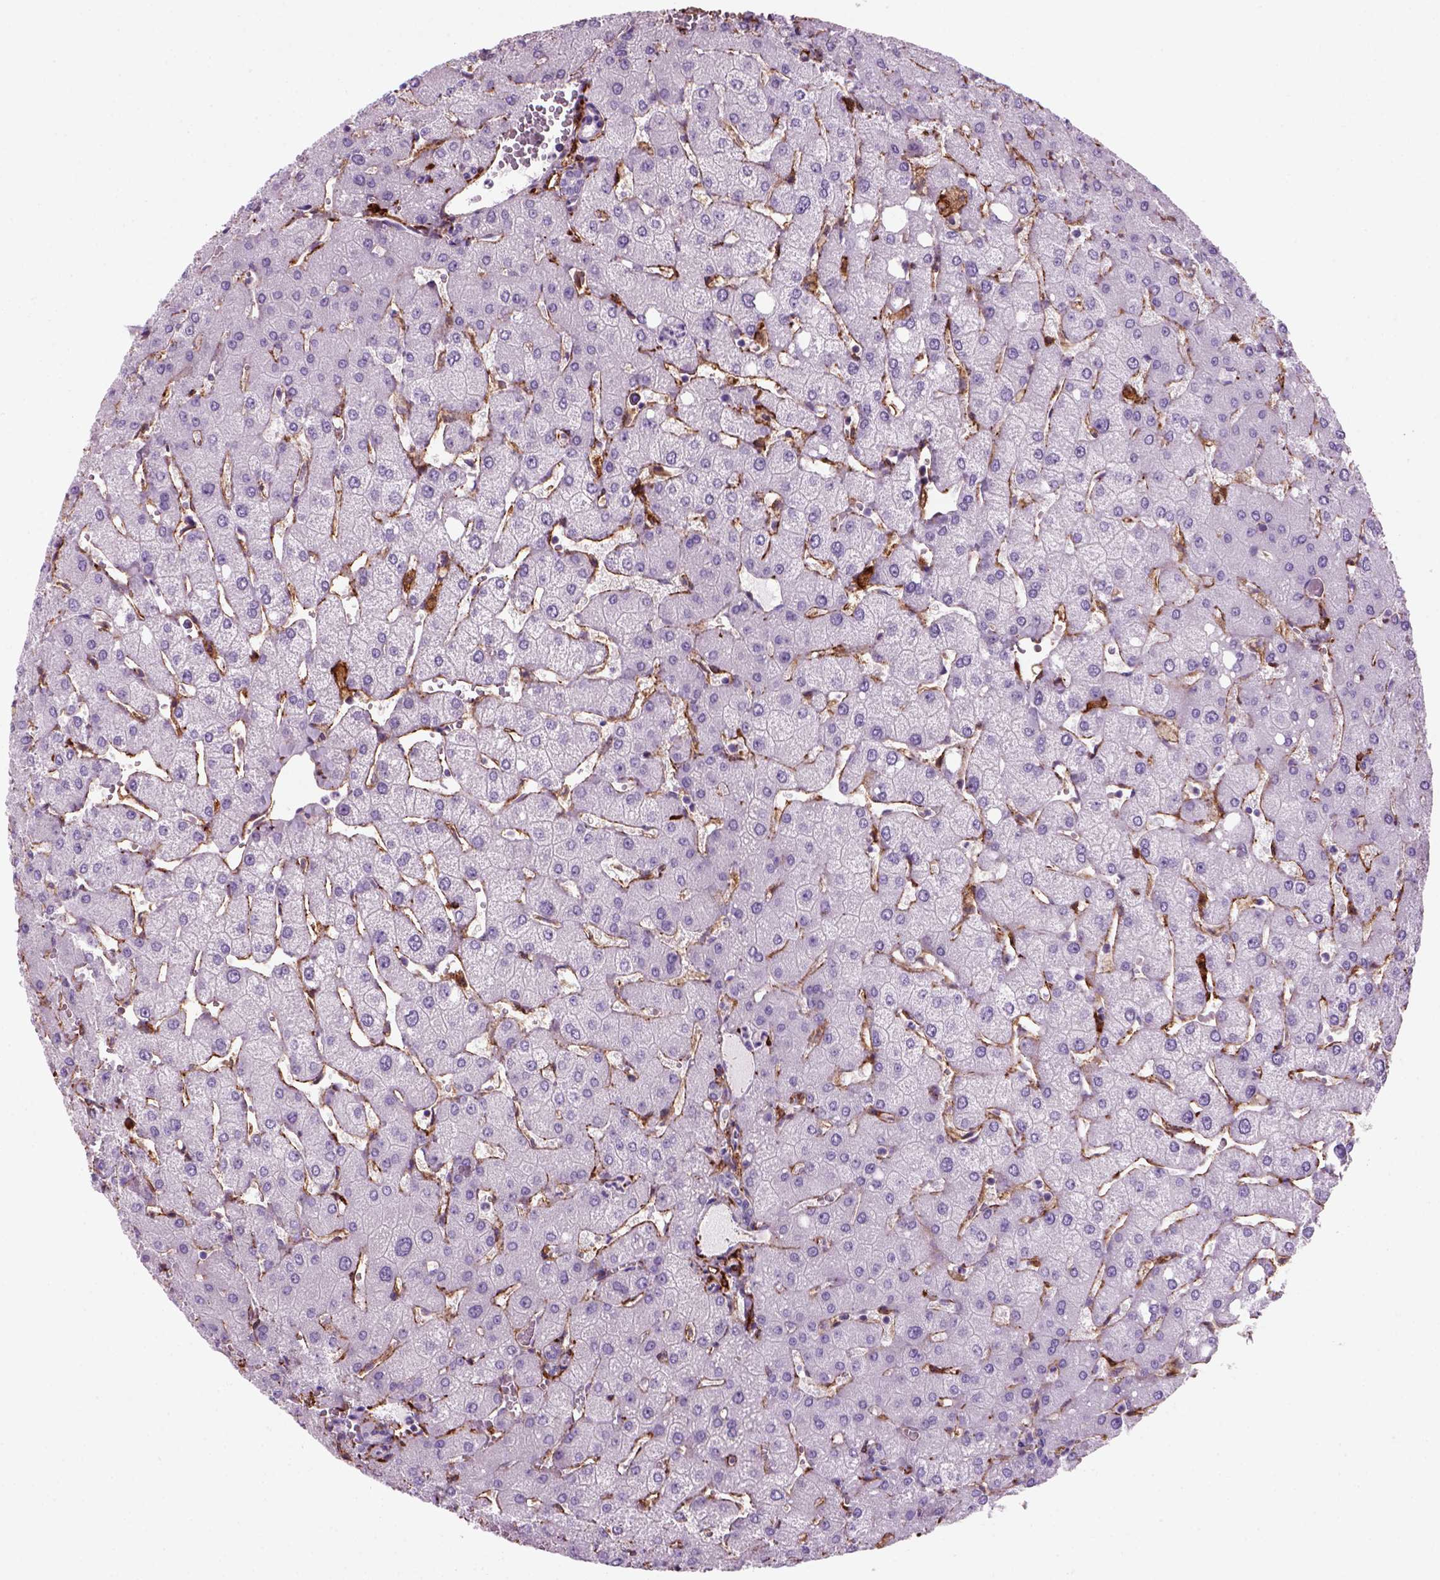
{"staining": {"intensity": "negative", "quantity": "none", "location": "none"}, "tissue": "liver", "cell_type": "Cholangiocytes", "image_type": "normal", "snomed": [{"axis": "morphology", "description": "Normal tissue, NOS"}, {"axis": "topography", "description": "Liver"}], "caption": "Cholangiocytes show no significant protein staining in benign liver.", "gene": "MARCKS", "patient": {"sex": "female", "age": 54}}